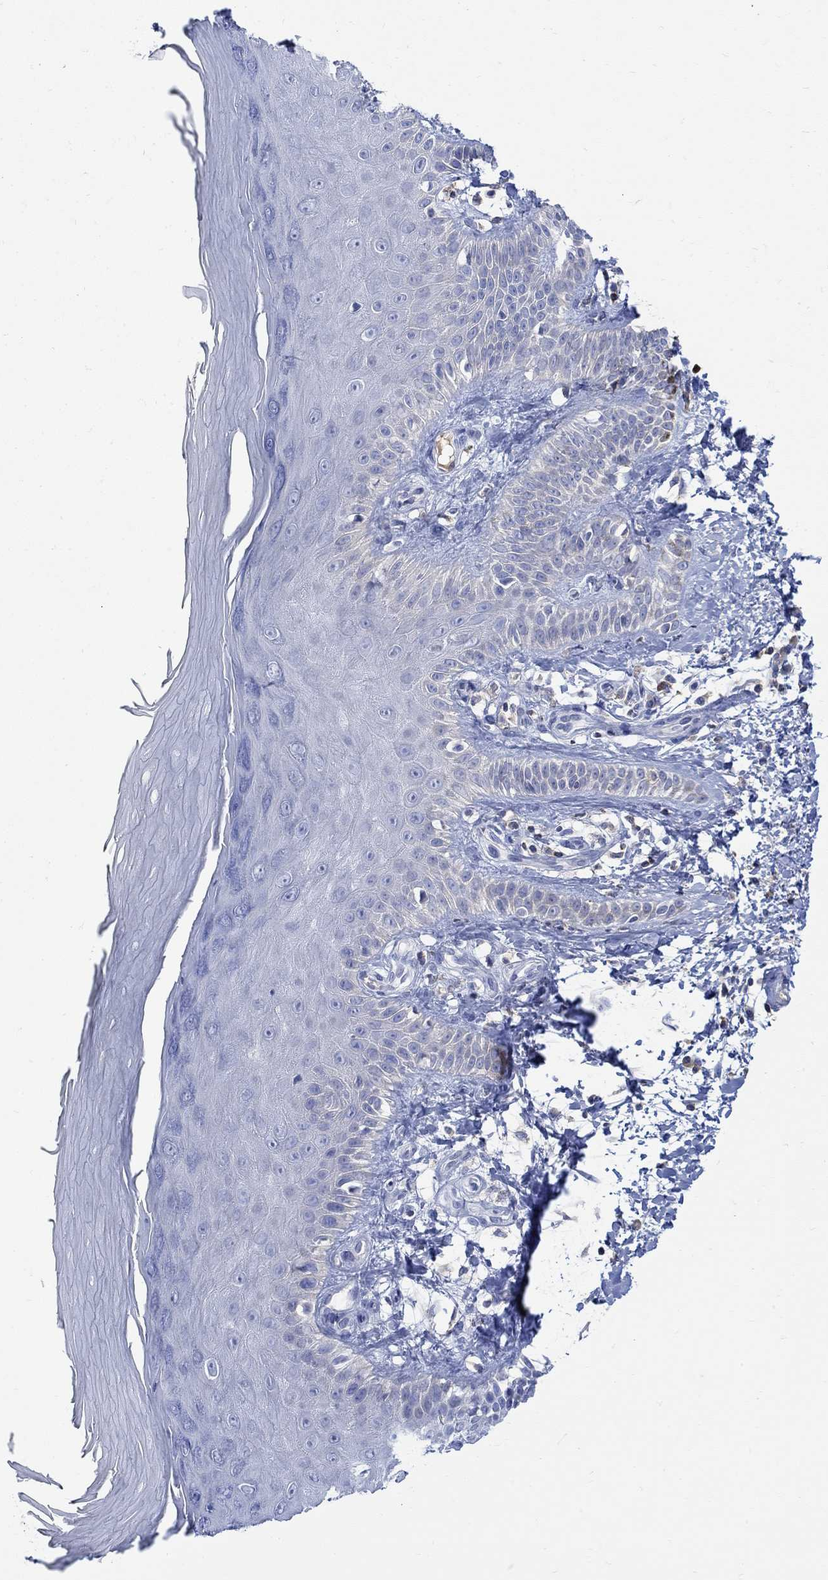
{"staining": {"intensity": "negative", "quantity": "none", "location": "none"}, "tissue": "skin", "cell_type": "Fibroblasts", "image_type": "normal", "snomed": [{"axis": "morphology", "description": "Normal tissue, NOS"}, {"axis": "morphology", "description": "Inflammation, NOS"}, {"axis": "morphology", "description": "Fibrosis, NOS"}, {"axis": "topography", "description": "Skin"}], "caption": "DAB (3,3'-diaminobenzidine) immunohistochemical staining of benign skin displays no significant staining in fibroblasts.", "gene": "GCM1", "patient": {"sex": "male", "age": 71}}